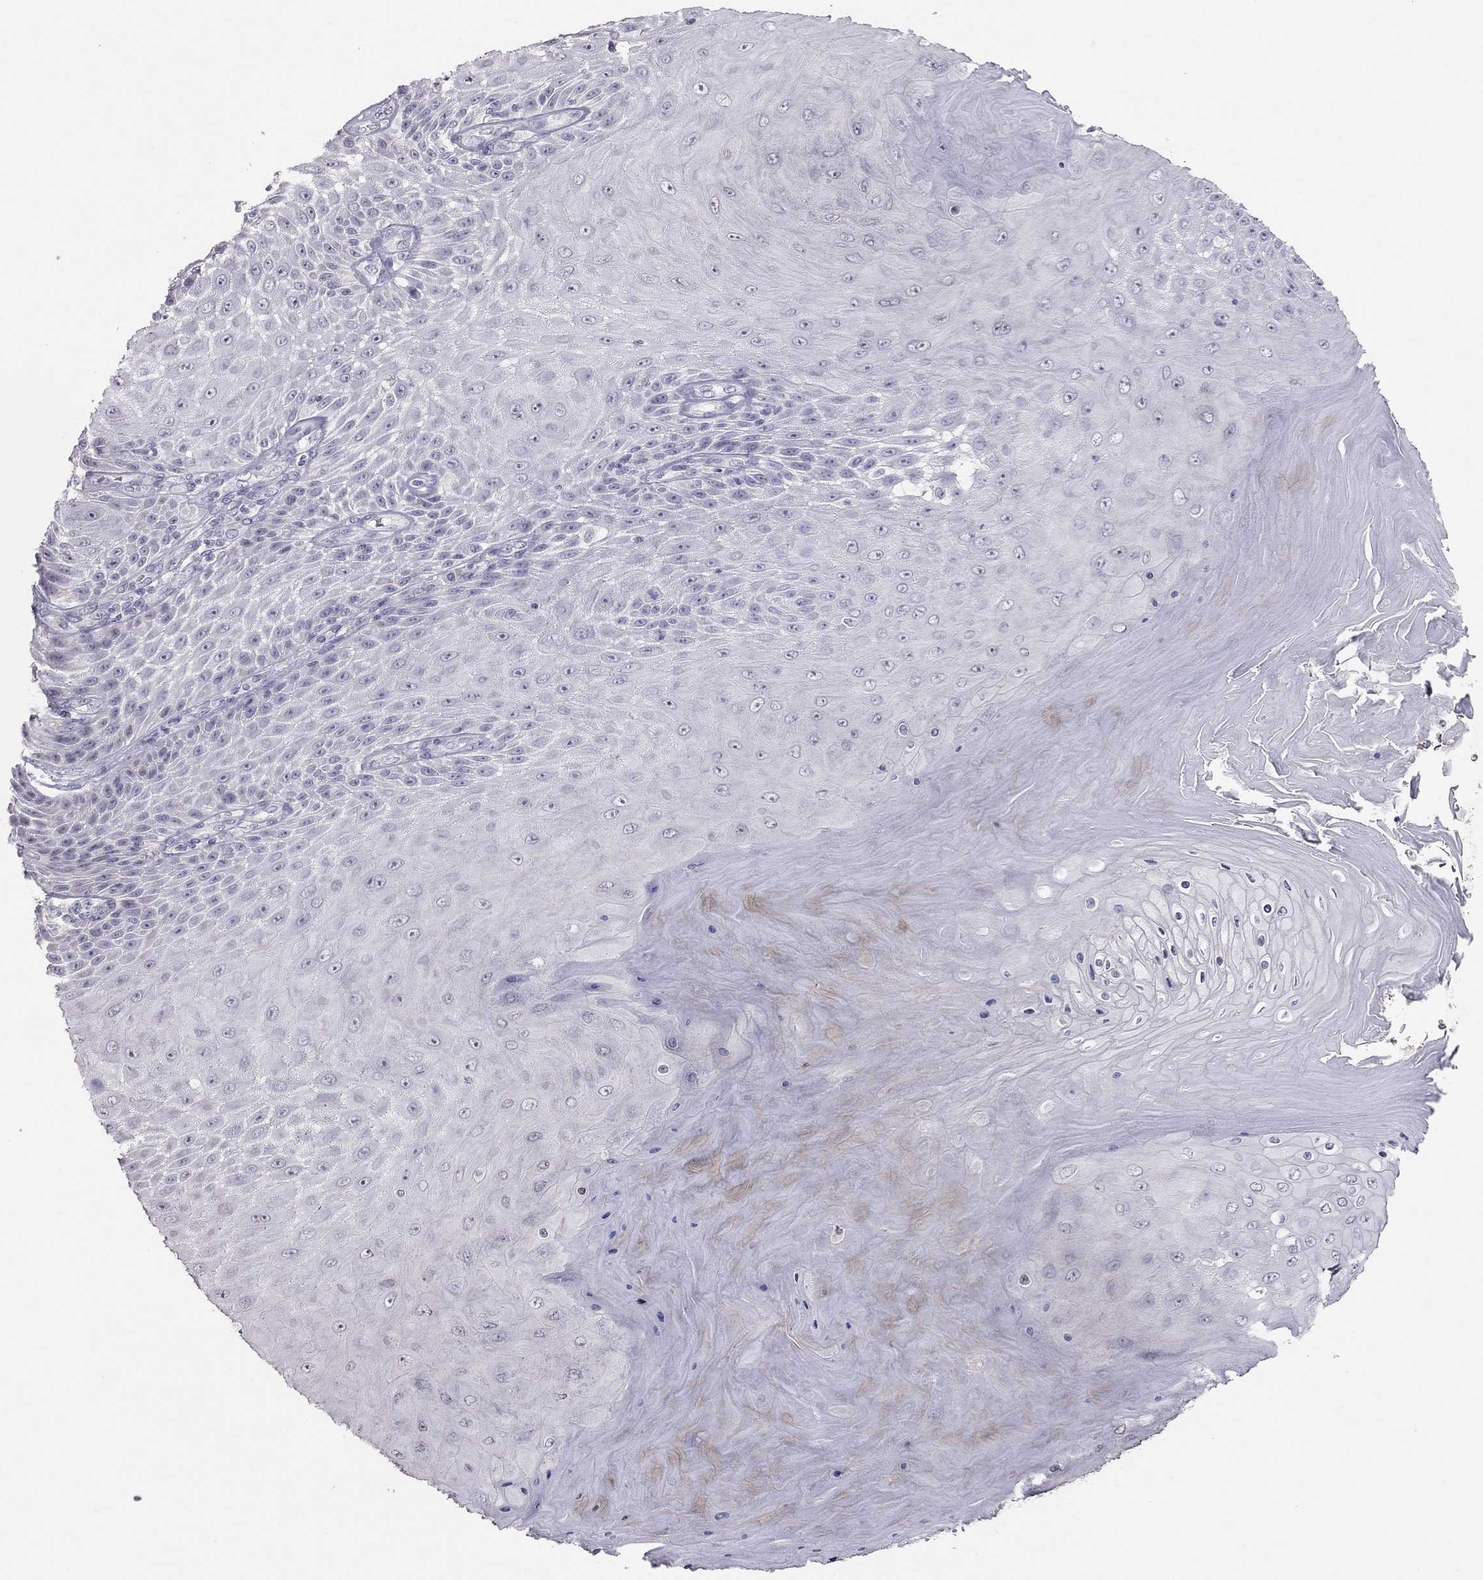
{"staining": {"intensity": "negative", "quantity": "none", "location": "none"}, "tissue": "skin cancer", "cell_type": "Tumor cells", "image_type": "cancer", "snomed": [{"axis": "morphology", "description": "Squamous cell carcinoma, NOS"}, {"axis": "topography", "description": "Skin"}], "caption": "Tumor cells are negative for protein expression in human skin squamous cell carcinoma.", "gene": "TSHB", "patient": {"sex": "male", "age": 62}}